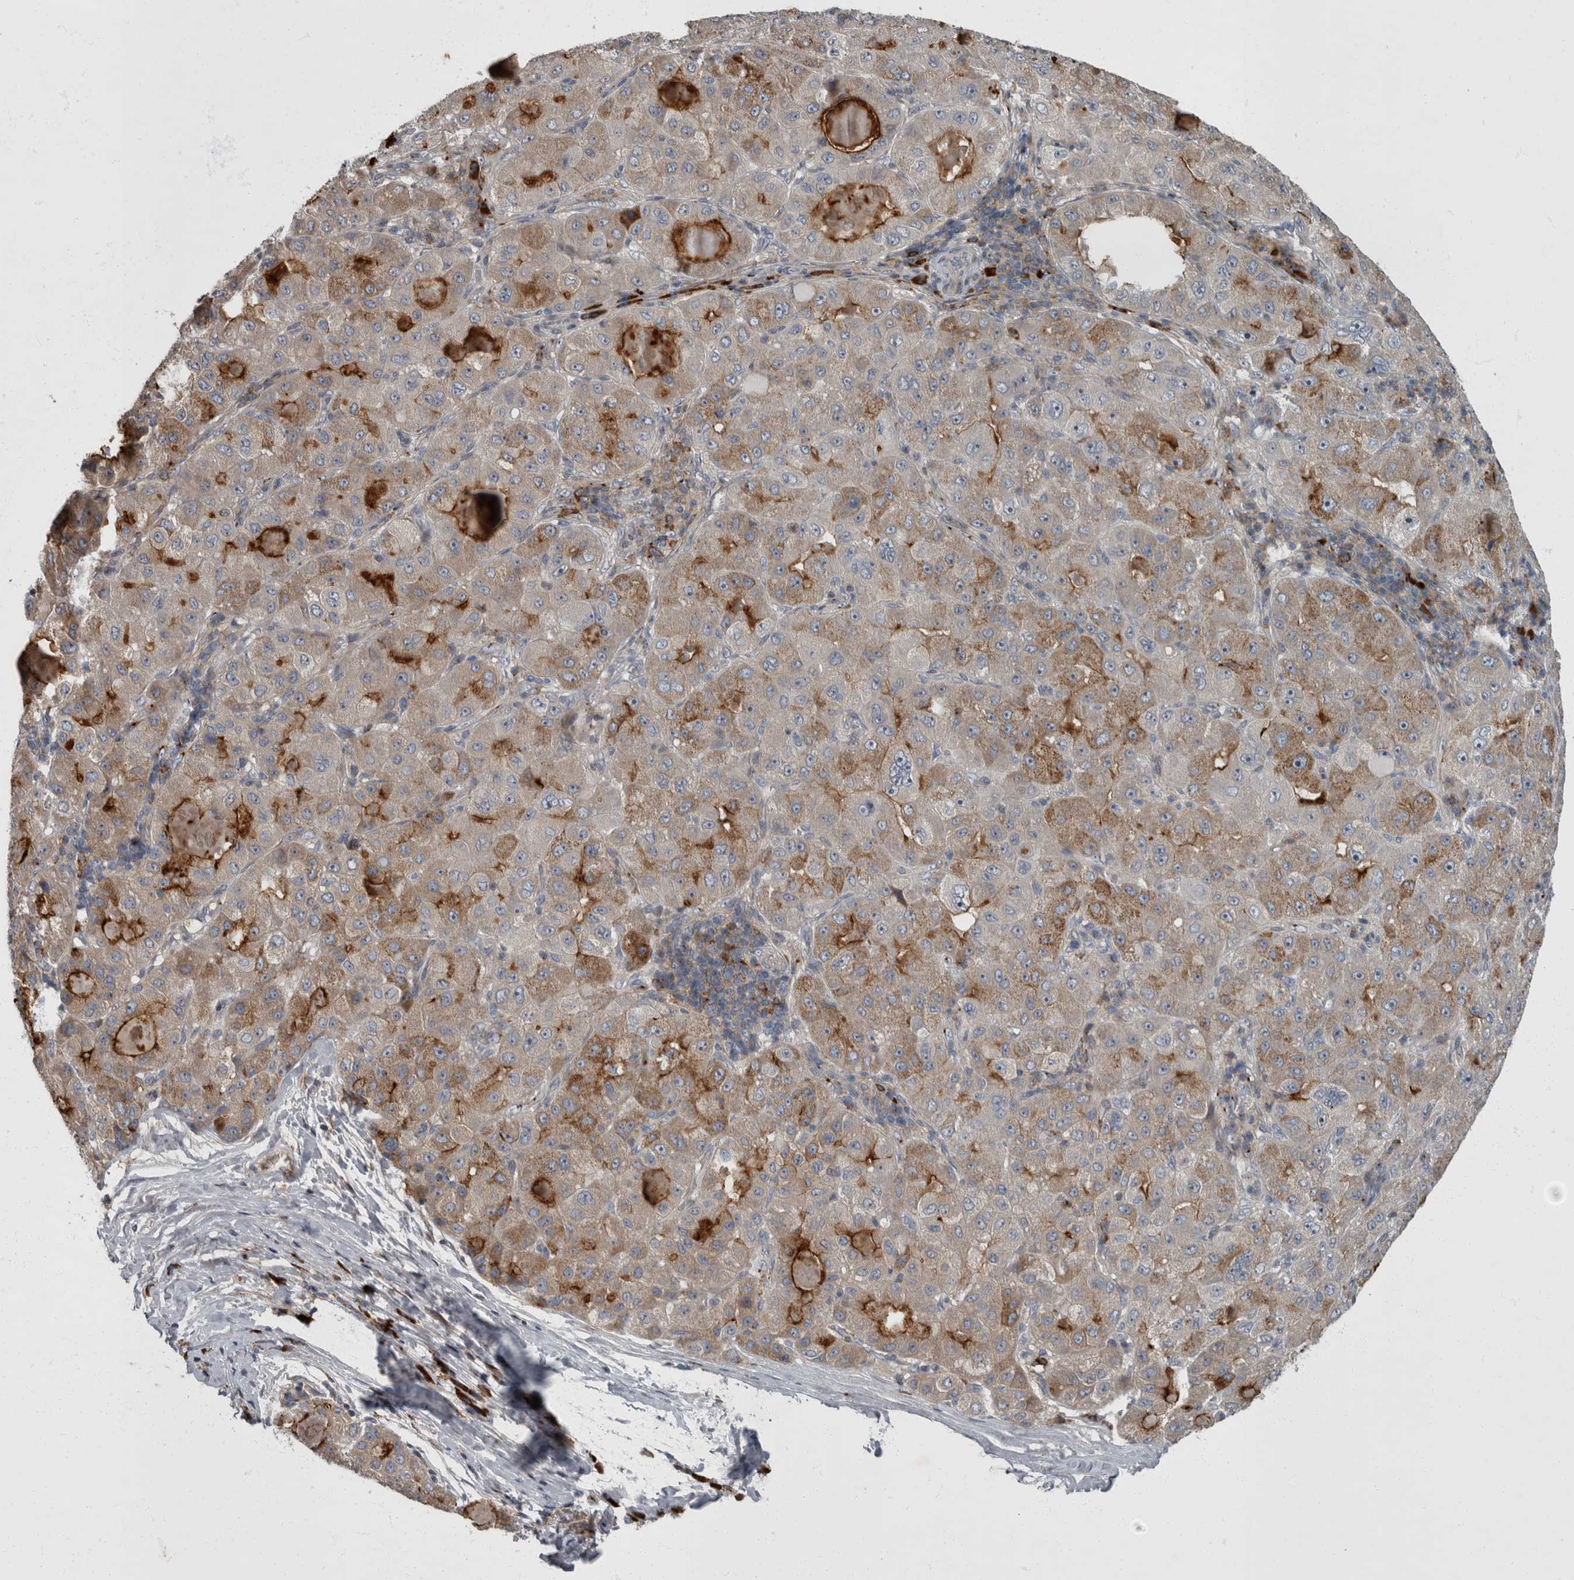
{"staining": {"intensity": "strong", "quantity": "25%-75%", "location": "cytoplasmic/membranous"}, "tissue": "liver cancer", "cell_type": "Tumor cells", "image_type": "cancer", "snomed": [{"axis": "morphology", "description": "Carcinoma, Hepatocellular, NOS"}, {"axis": "topography", "description": "Liver"}], "caption": "Liver hepatocellular carcinoma was stained to show a protein in brown. There is high levels of strong cytoplasmic/membranous staining in about 25%-75% of tumor cells. The protein is stained brown, and the nuclei are stained in blue (DAB IHC with brightfield microscopy, high magnification).", "gene": "CDC42BPG", "patient": {"sex": "male", "age": 80}}